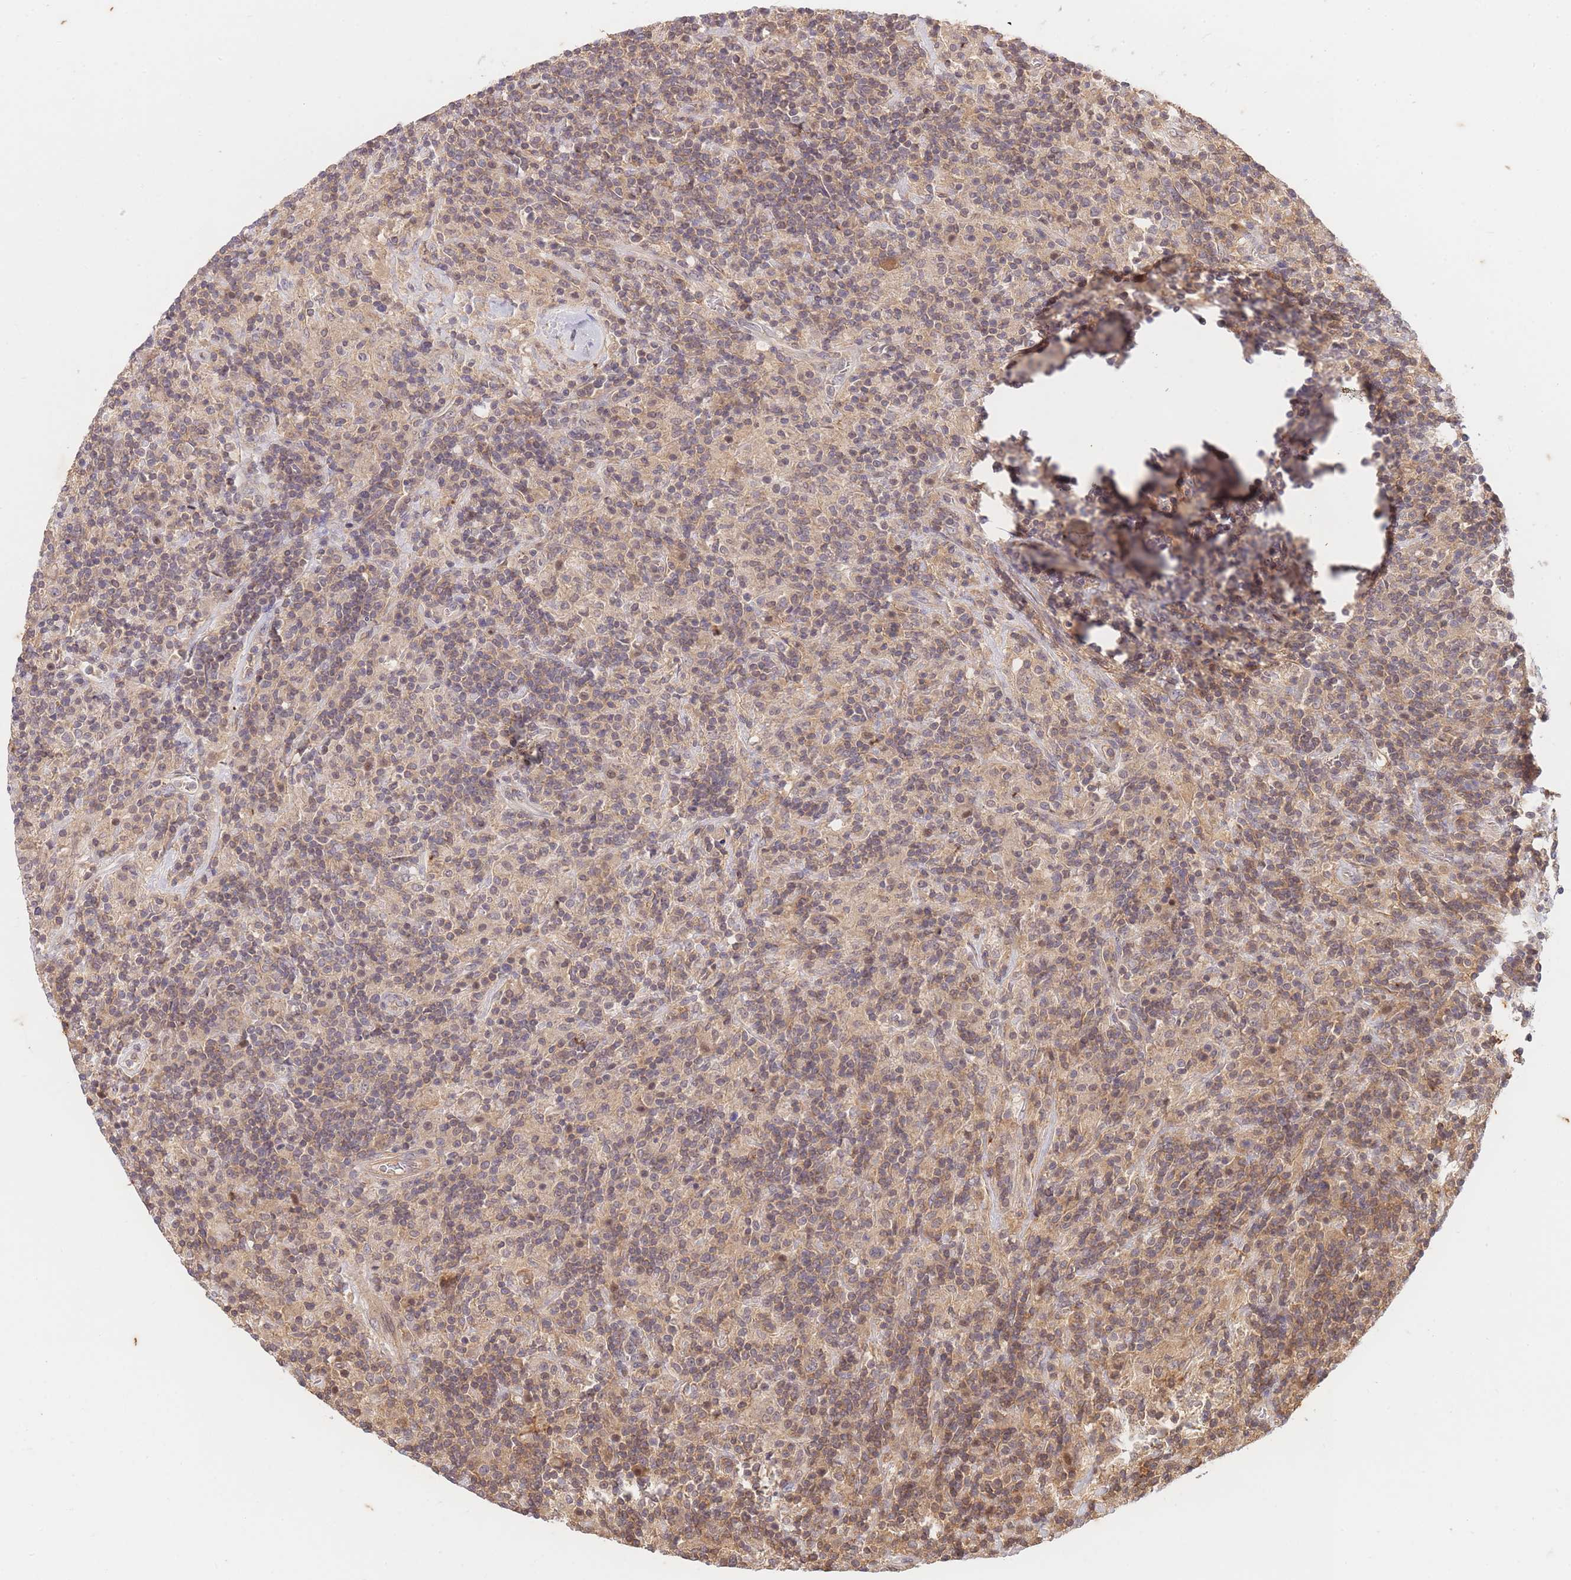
{"staining": {"intensity": "negative", "quantity": "none", "location": "none"}, "tissue": "lymphoma", "cell_type": "Tumor cells", "image_type": "cancer", "snomed": [{"axis": "morphology", "description": "Hodgkin's disease, NOS"}, {"axis": "topography", "description": "Lymph node"}], "caption": "Lymphoma stained for a protein using immunohistochemistry demonstrates no staining tumor cells.", "gene": "ST8SIA4", "patient": {"sex": "male", "age": 70}}